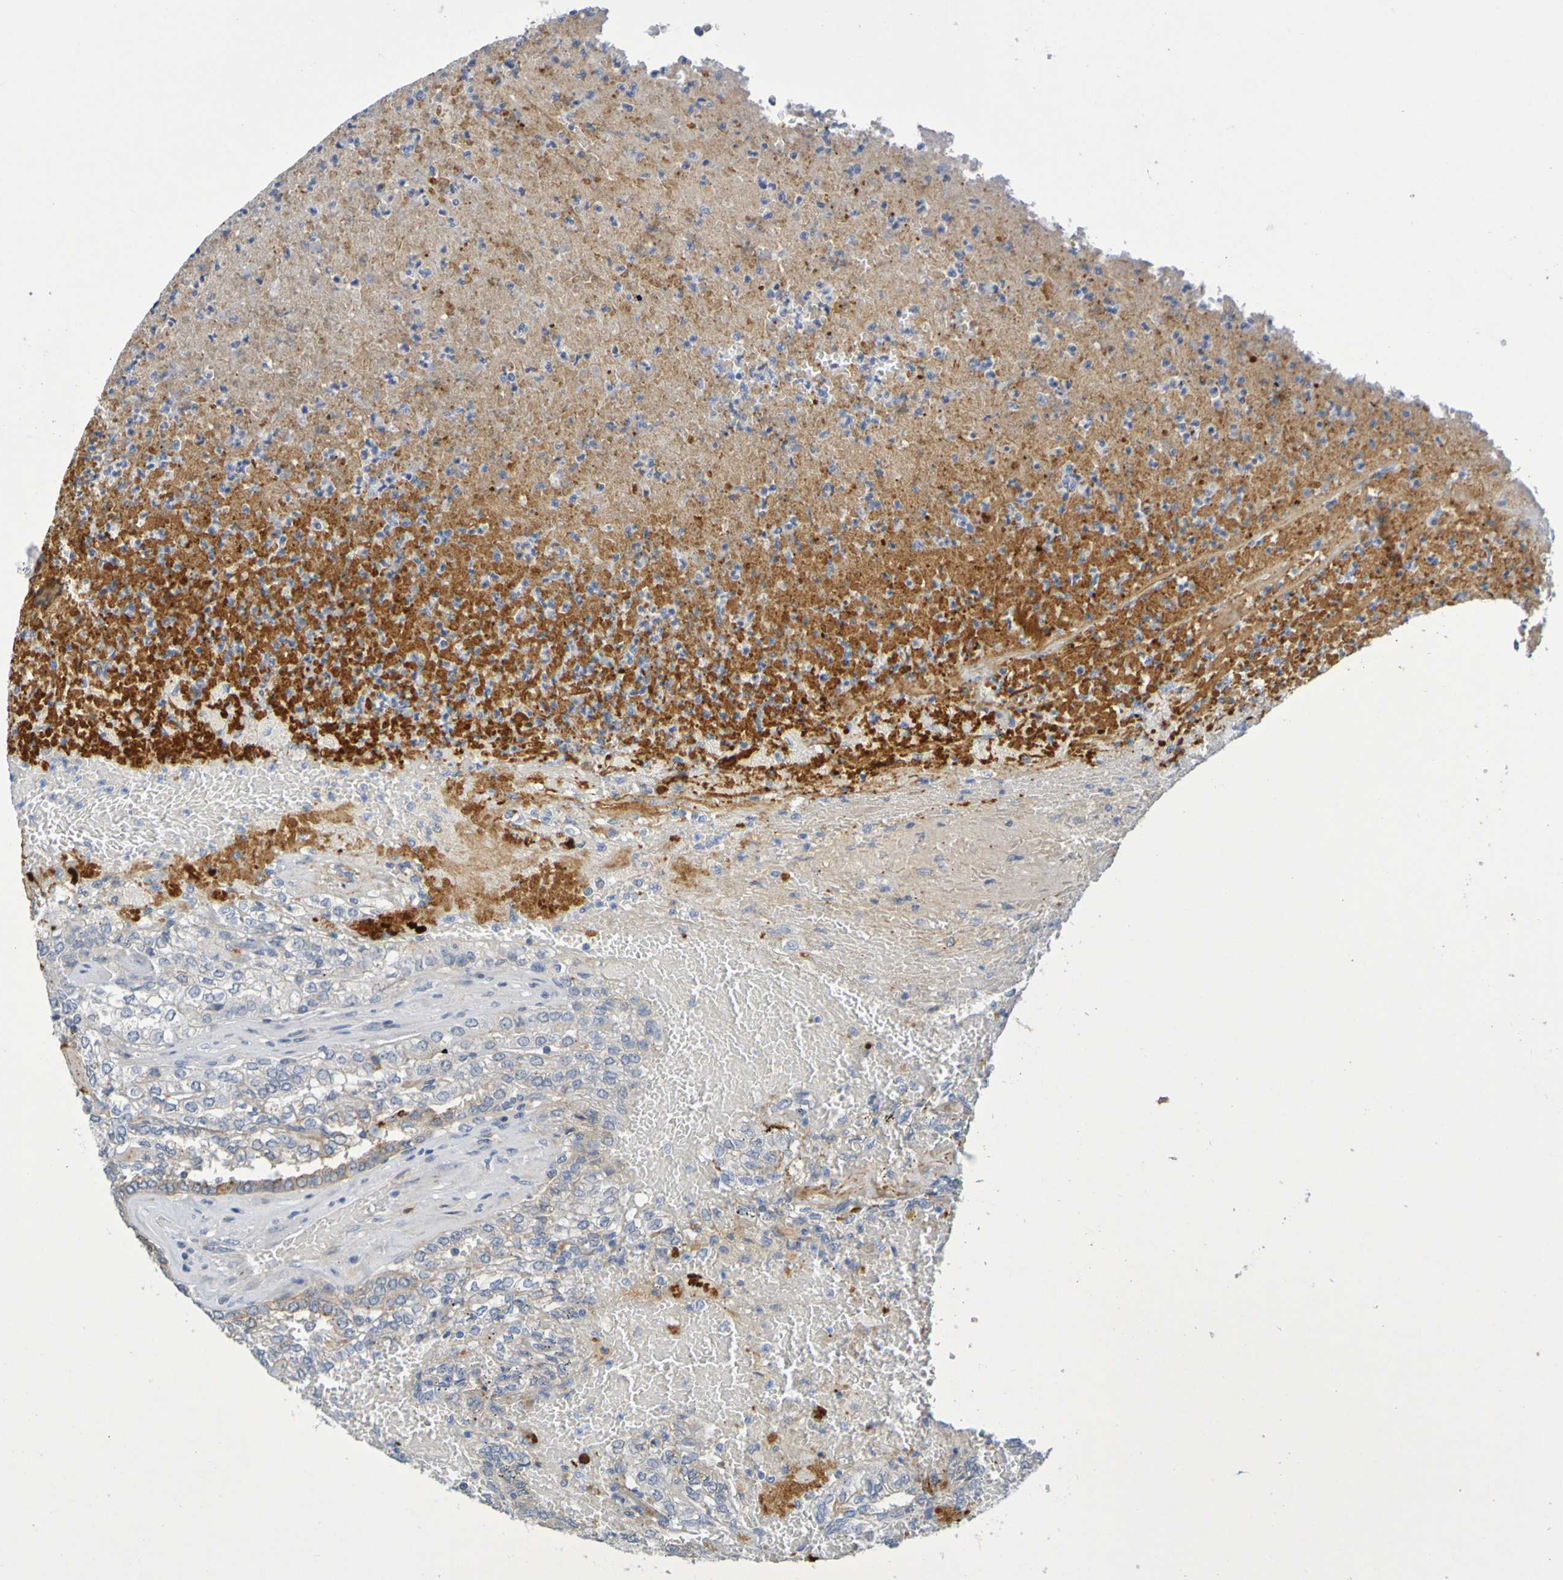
{"staining": {"intensity": "weak", "quantity": "<25%", "location": "cytoplasmic/membranous"}, "tissue": "renal cancer", "cell_type": "Tumor cells", "image_type": "cancer", "snomed": [{"axis": "morphology", "description": "Inflammation, NOS"}, {"axis": "morphology", "description": "Adenocarcinoma, NOS"}, {"axis": "topography", "description": "Kidney"}], "caption": "Micrograph shows no protein positivity in tumor cells of renal cancer tissue.", "gene": "IL10", "patient": {"sex": "male", "age": 68}}